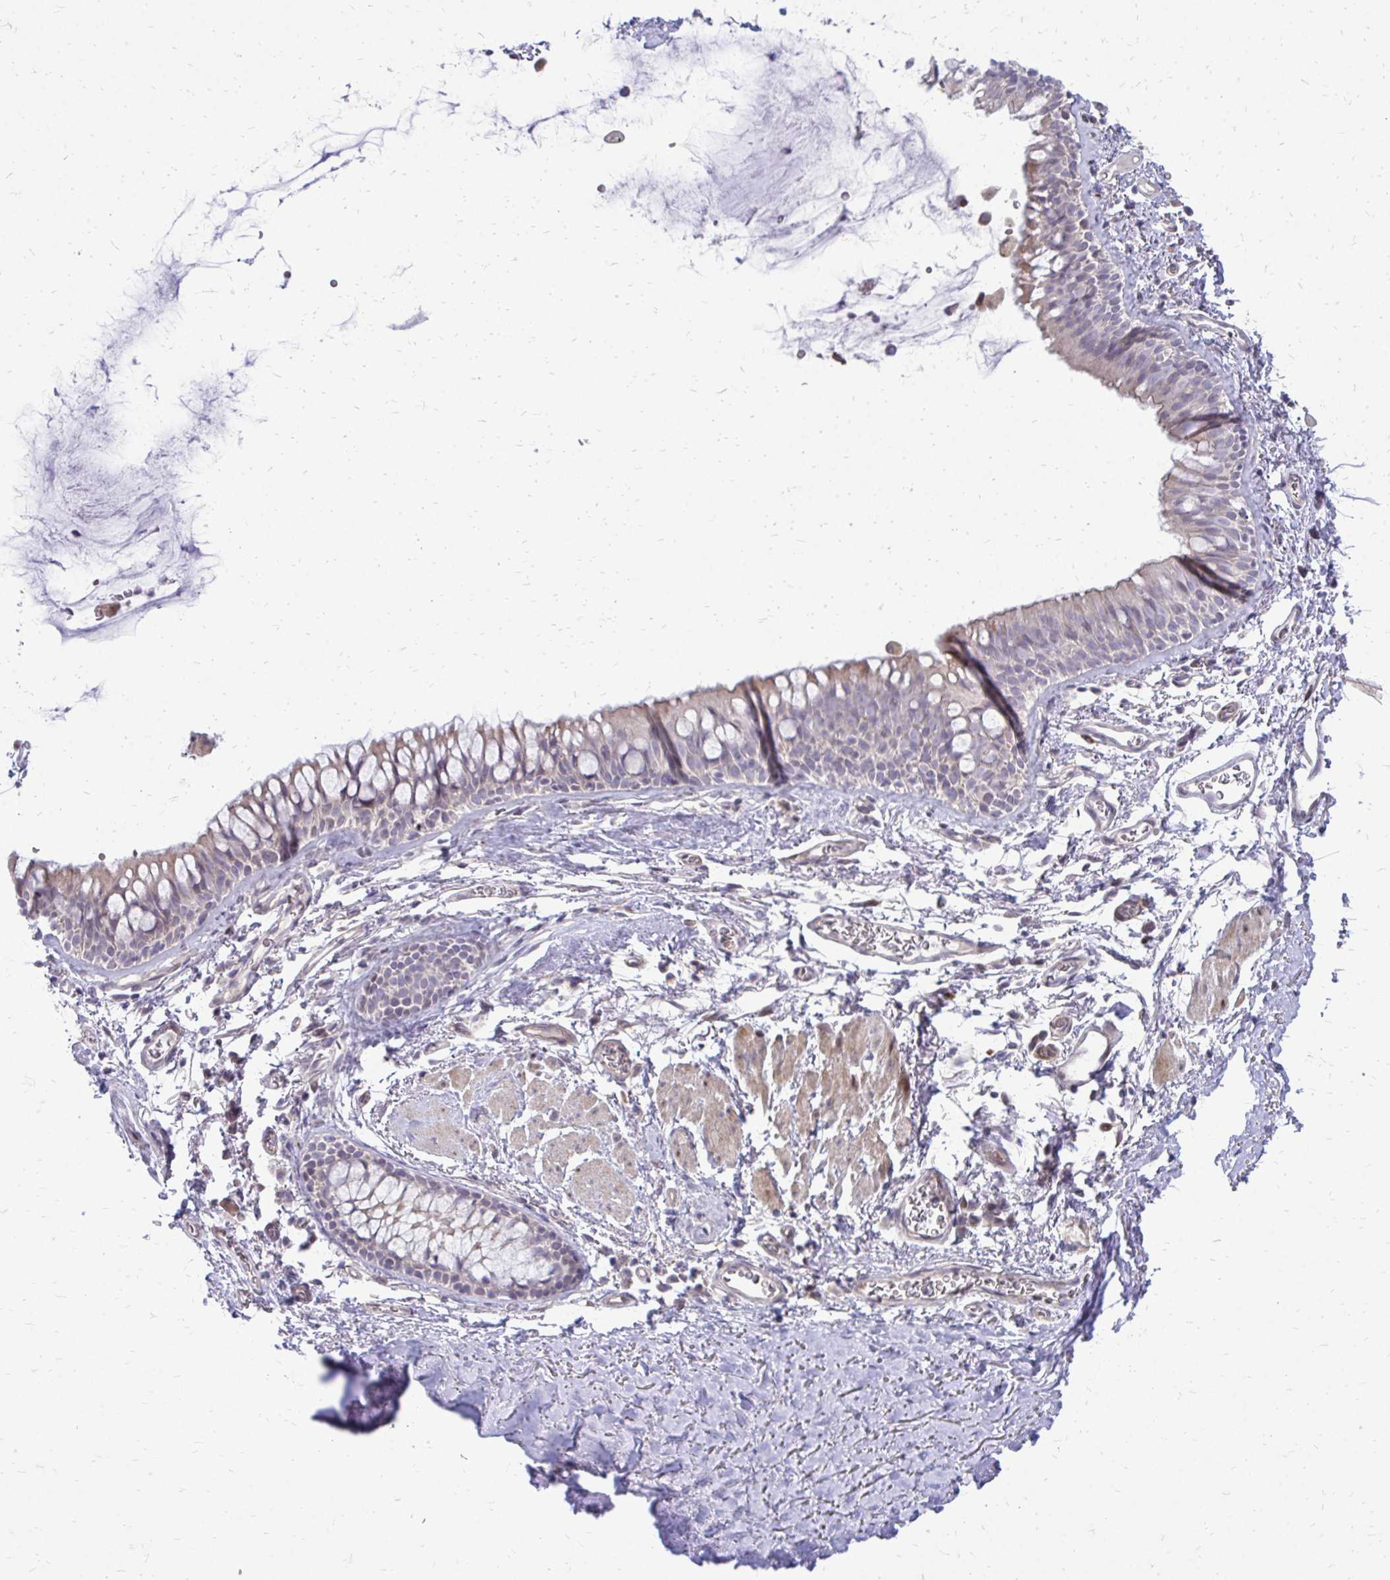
{"staining": {"intensity": "weak", "quantity": "<25%", "location": "cytoplasmic/membranous"}, "tissue": "bronchus", "cell_type": "Respiratory epithelial cells", "image_type": "normal", "snomed": [{"axis": "morphology", "description": "Normal tissue, NOS"}, {"axis": "topography", "description": "Cartilage tissue"}, {"axis": "topography", "description": "Bronchus"}], "caption": "A histopathology image of bronchus stained for a protein displays no brown staining in respiratory epithelial cells. (Immunohistochemistry (ihc), brightfield microscopy, high magnification).", "gene": "PPDPFL", "patient": {"sex": "female", "age": 79}}